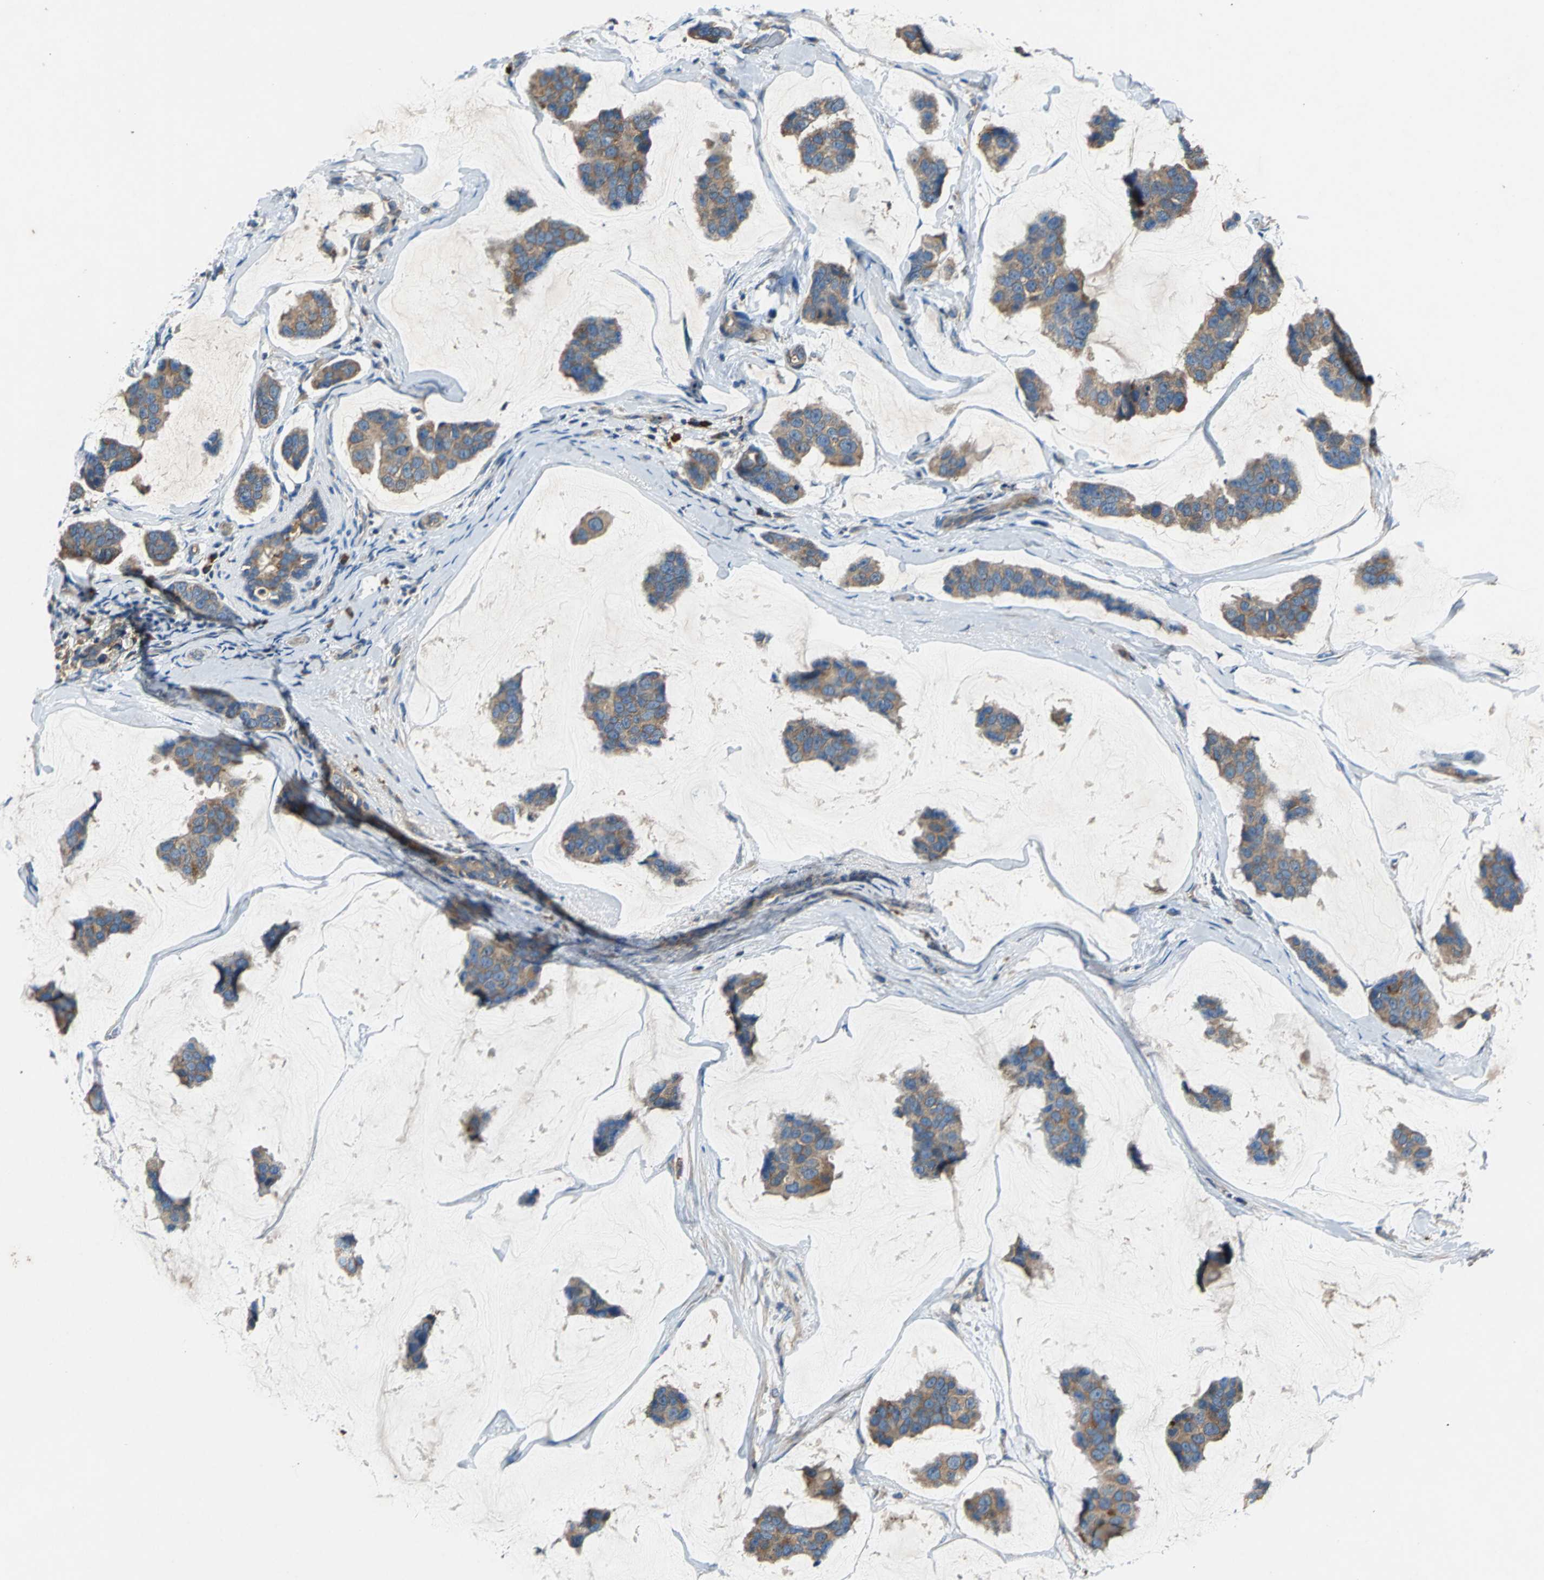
{"staining": {"intensity": "moderate", "quantity": ">75%", "location": "cytoplasmic/membranous"}, "tissue": "breast cancer", "cell_type": "Tumor cells", "image_type": "cancer", "snomed": [{"axis": "morphology", "description": "Normal tissue, NOS"}, {"axis": "morphology", "description": "Duct carcinoma"}, {"axis": "topography", "description": "Breast"}], "caption": "This is a histology image of IHC staining of breast cancer, which shows moderate staining in the cytoplasmic/membranous of tumor cells.", "gene": "HEPH", "patient": {"sex": "female", "age": 50}}